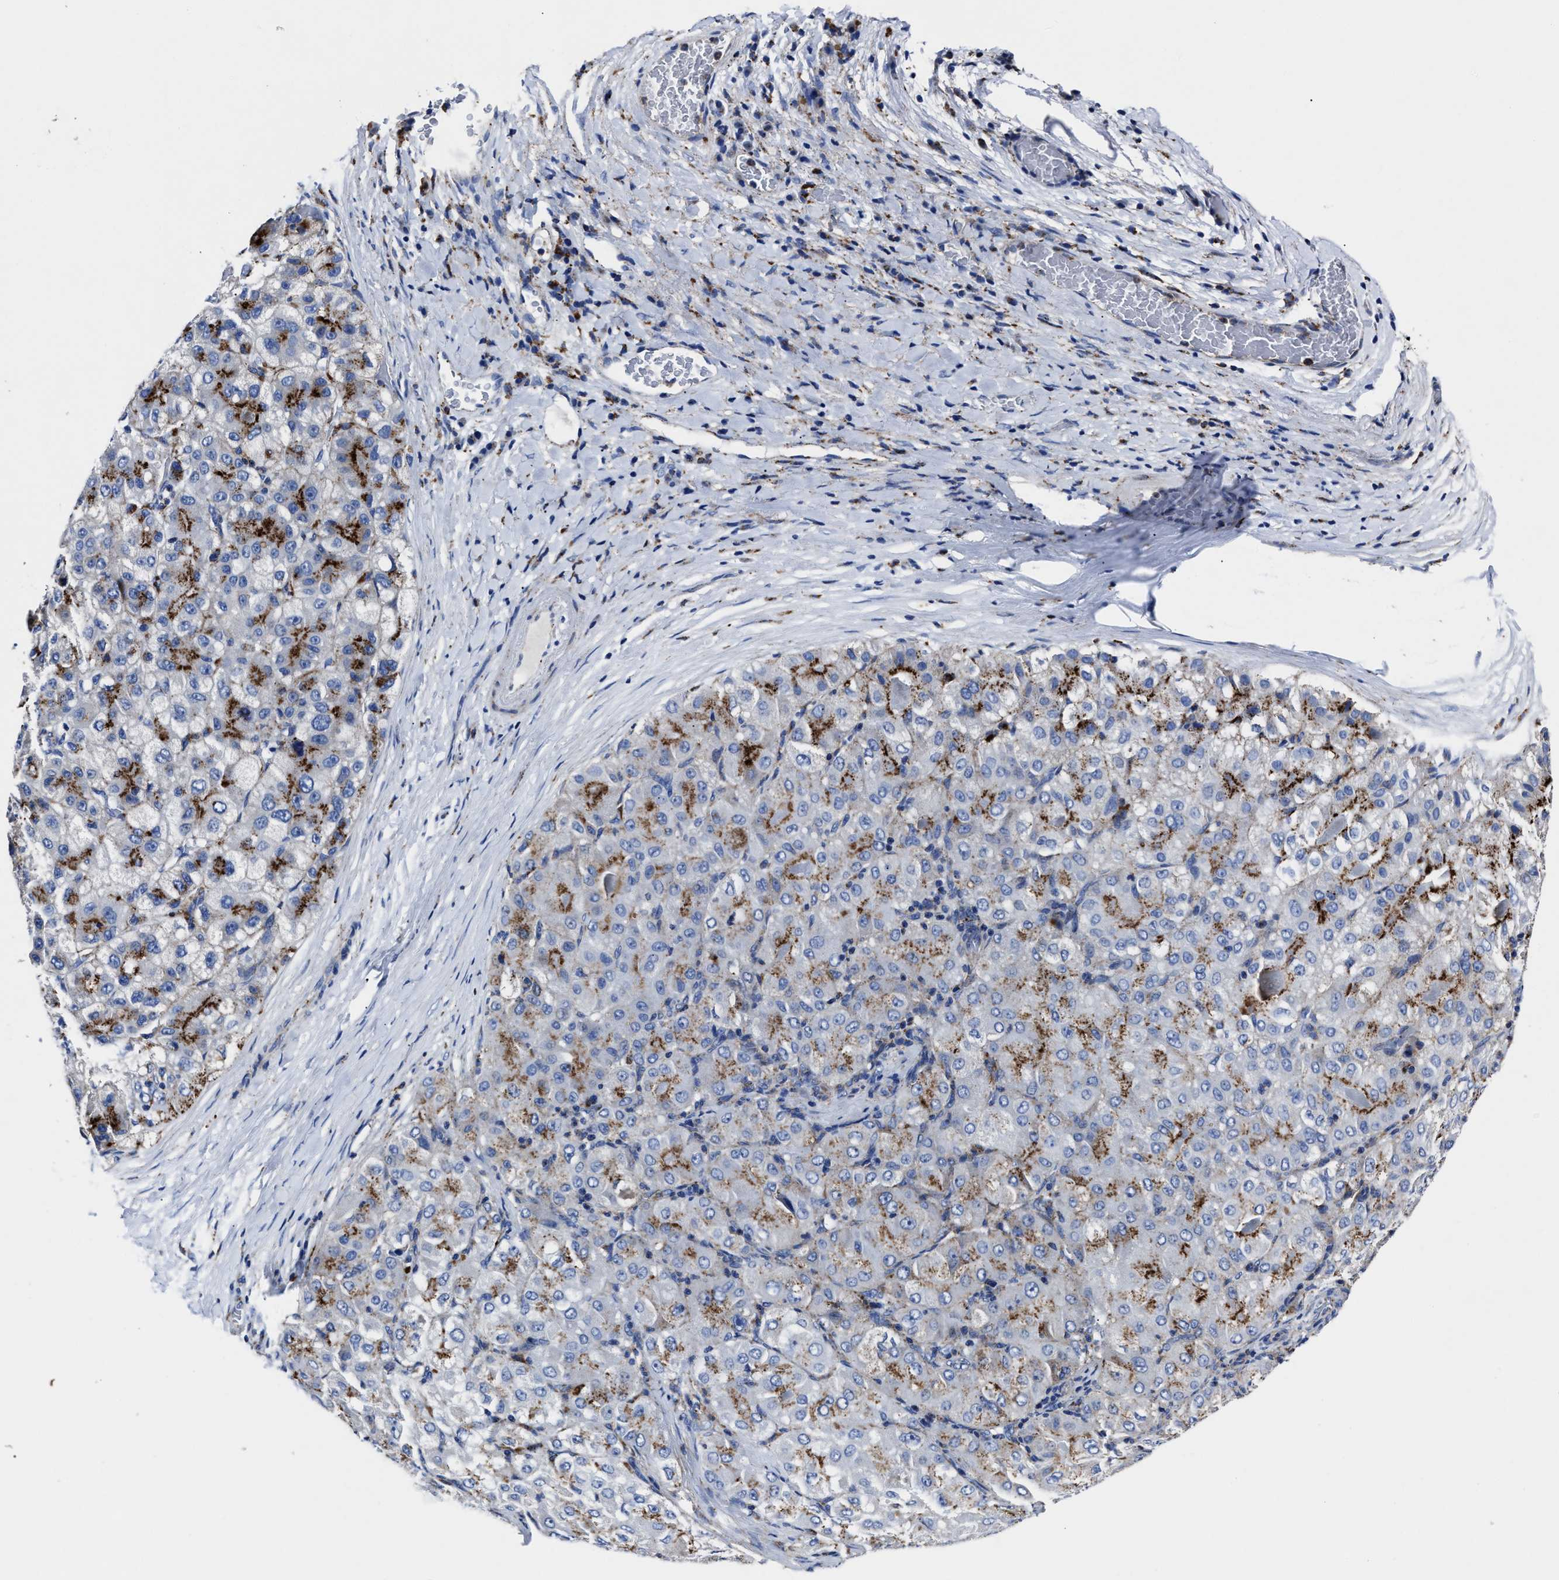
{"staining": {"intensity": "moderate", "quantity": "<25%", "location": "cytoplasmic/membranous"}, "tissue": "liver cancer", "cell_type": "Tumor cells", "image_type": "cancer", "snomed": [{"axis": "morphology", "description": "Carcinoma, Hepatocellular, NOS"}, {"axis": "topography", "description": "Liver"}], "caption": "High-power microscopy captured an immunohistochemistry histopathology image of liver cancer, revealing moderate cytoplasmic/membranous positivity in about <25% of tumor cells. Ihc stains the protein in brown and the nuclei are stained blue.", "gene": "LAMTOR4", "patient": {"sex": "male", "age": 80}}